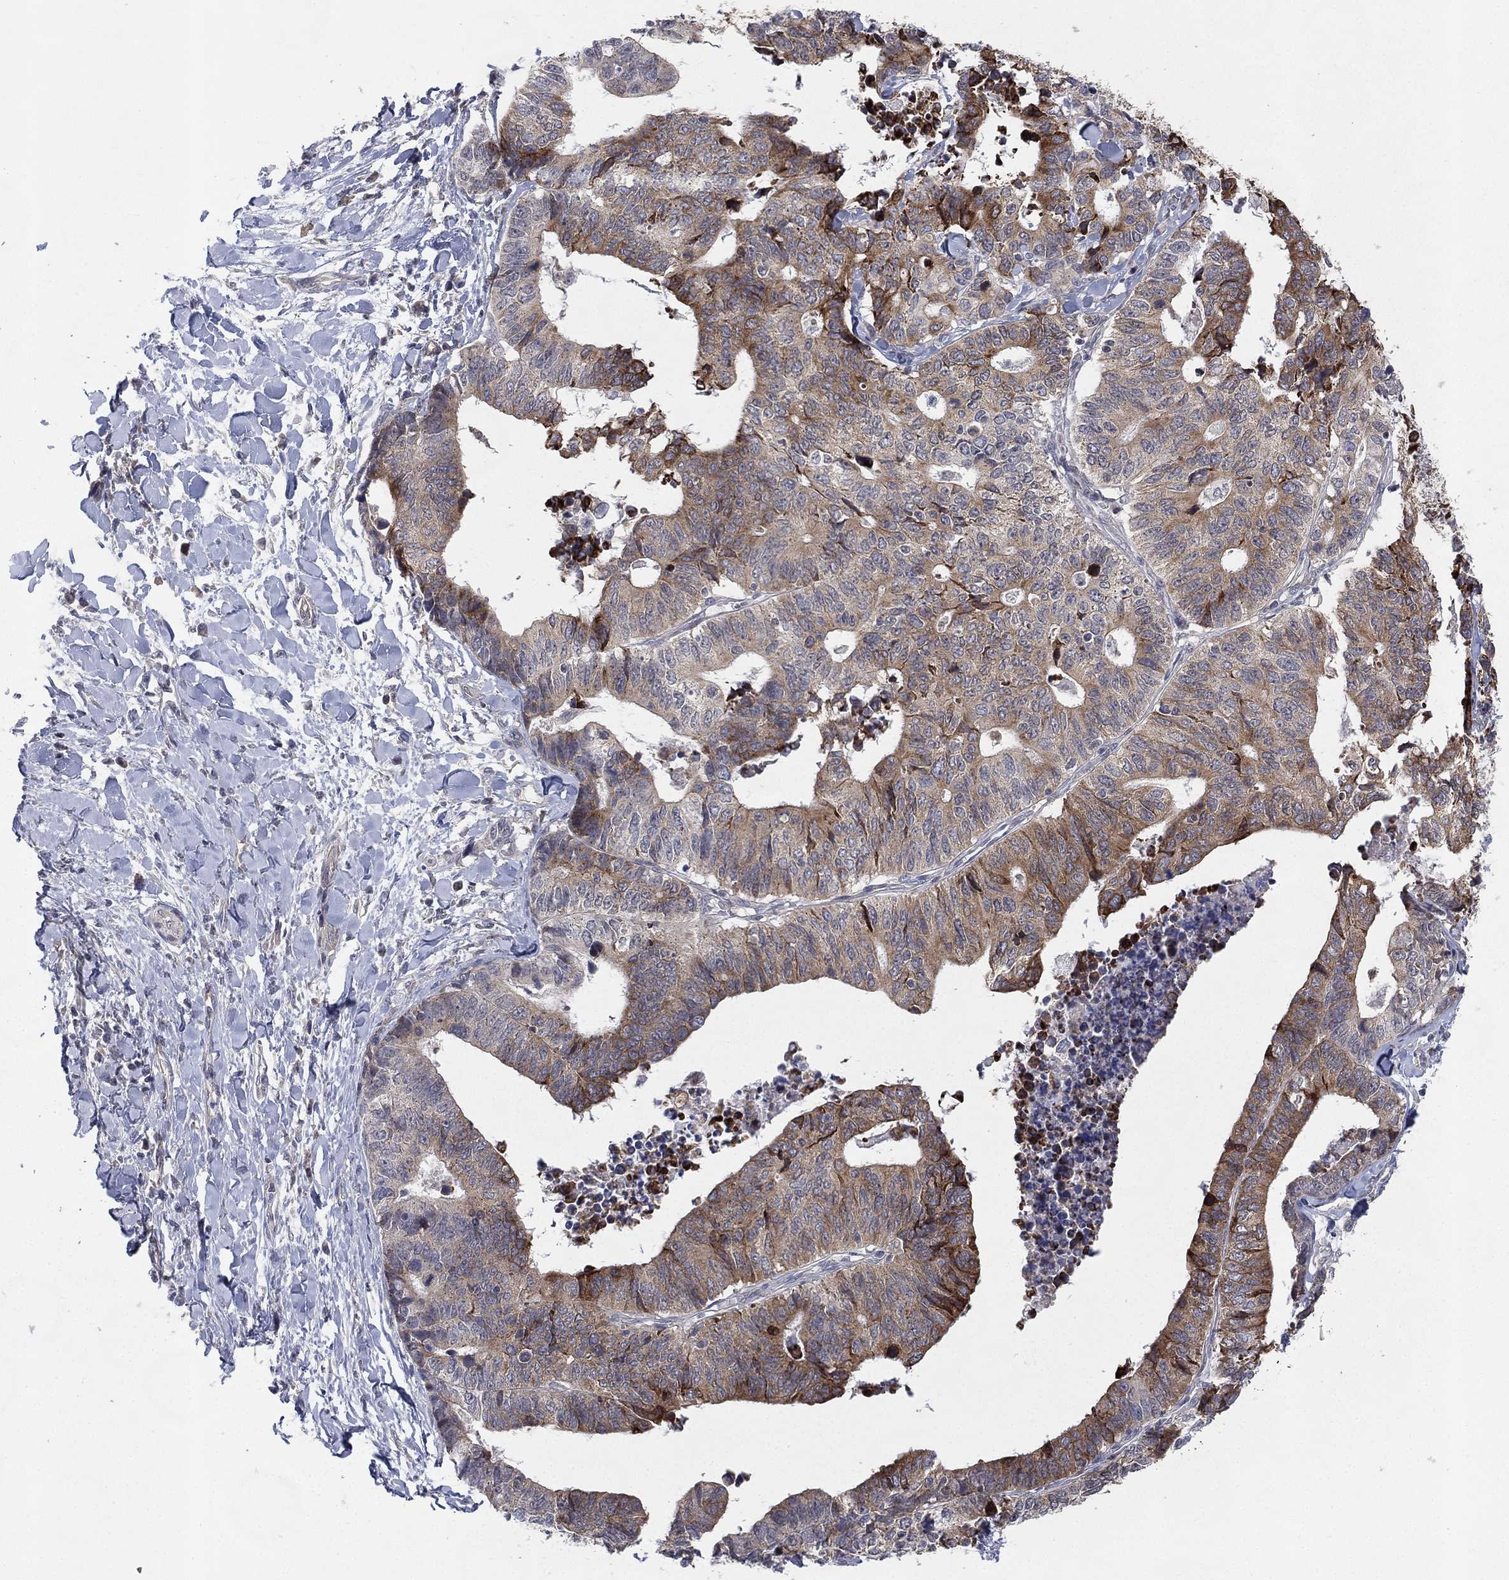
{"staining": {"intensity": "strong", "quantity": "25%-75%", "location": "cytoplasmic/membranous"}, "tissue": "stomach cancer", "cell_type": "Tumor cells", "image_type": "cancer", "snomed": [{"axis": "morphology", "description": "Adenocarcinoma, NOS"}, {"axis": "topography", "description": "Stomach, upper"}], "caption": "A photomicrograph showing strong cytoplasmic/membranous expression in approximately 25%-75% of tumor cells in stomach cancer (adenocarcinoma), as visualized by brown immunohistochemical staining.", "gene": "KAT14", "patient": {"sex": "female", "age": 67}}